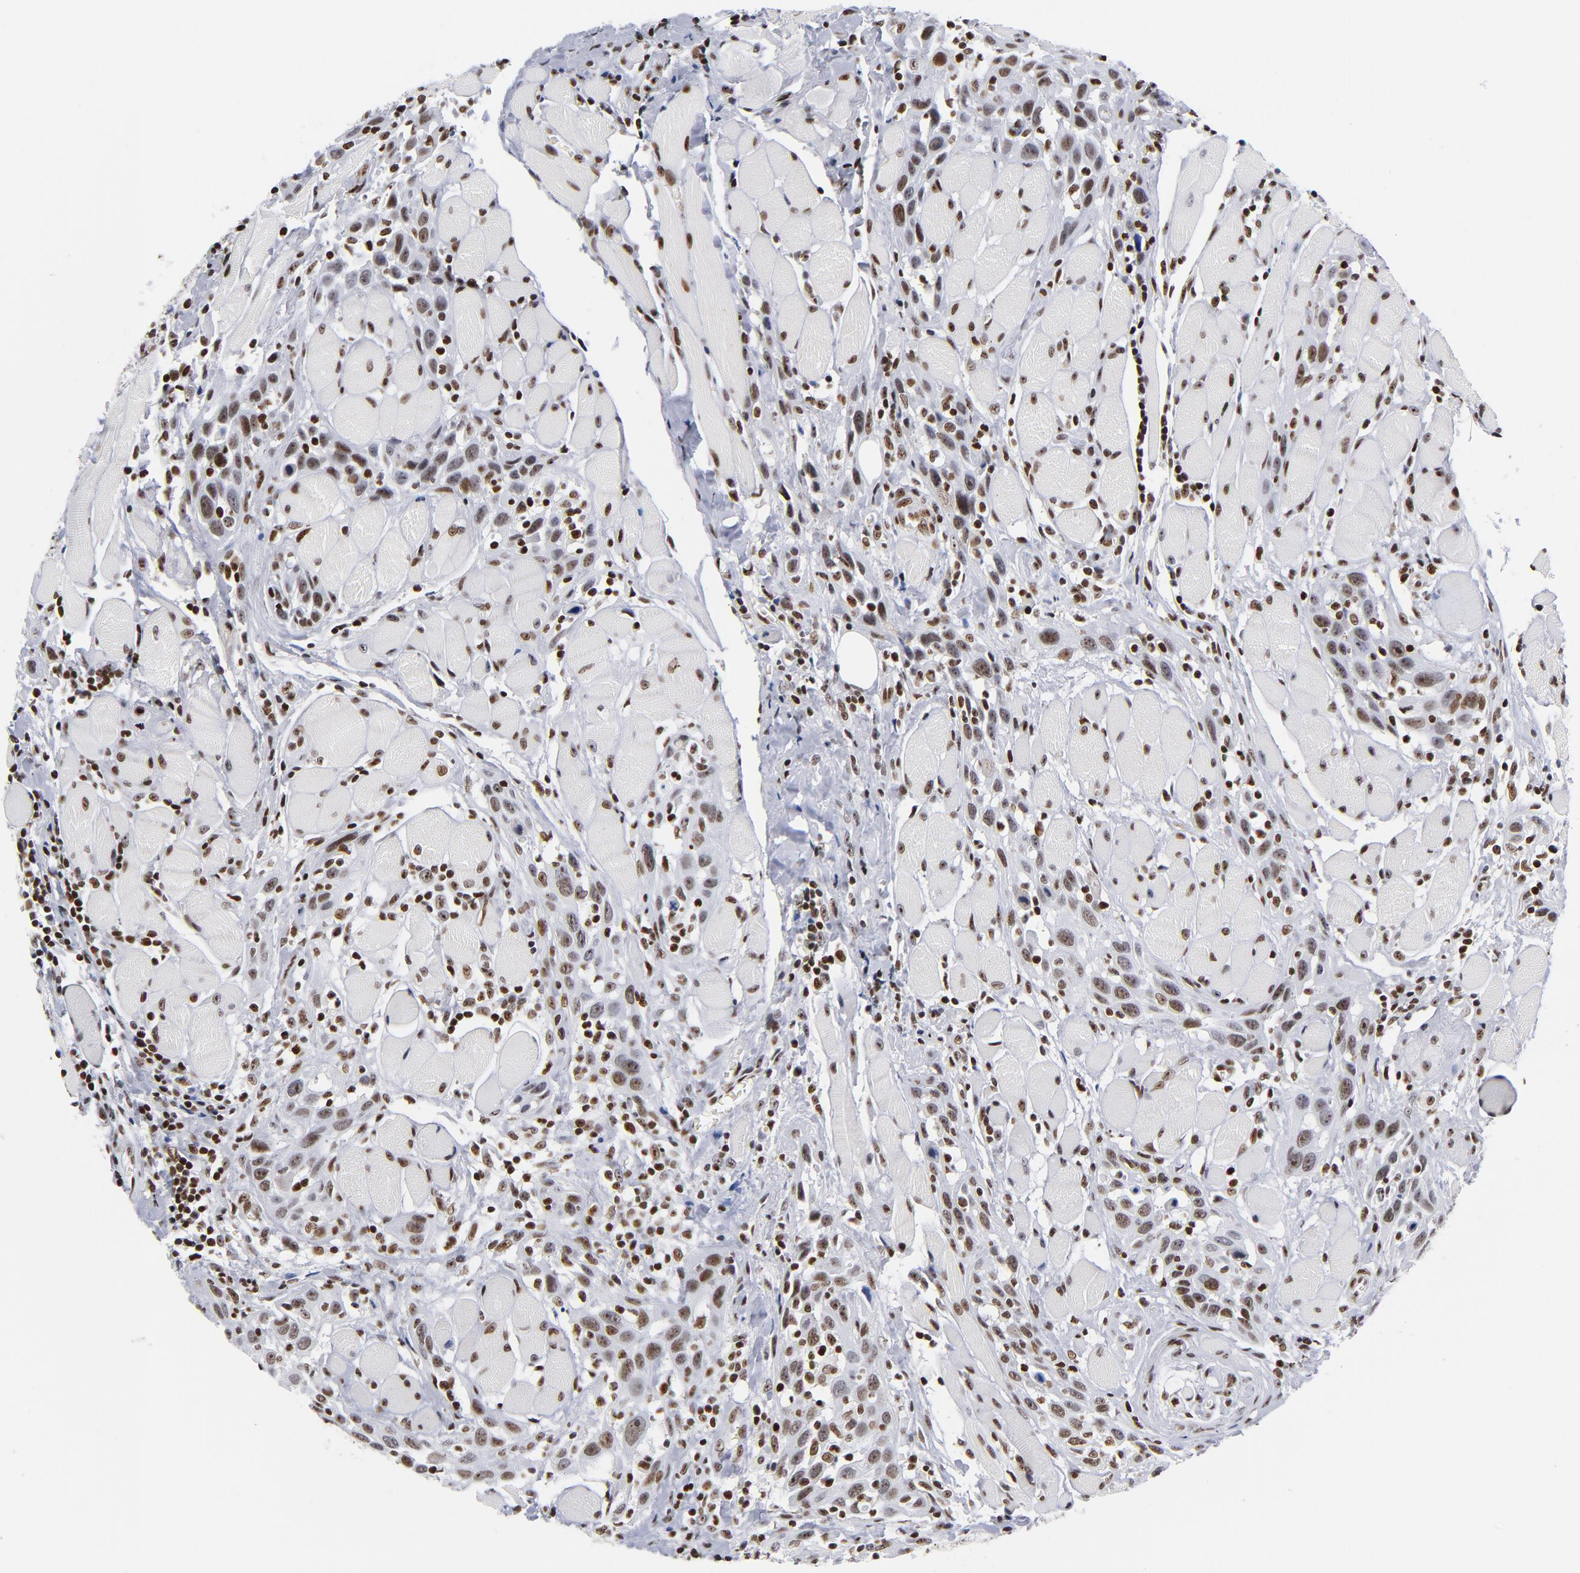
{"staining": {"intensity": "moderate", "quantity": ">75%", "location": "nuclear"}, "tissue": "head and neck cancer", "cell_type": "Tumor cells", "image_type": "cancer", "snomed": [{"axis": "morphology", "description": "Squamous cell carcinoma, NOS"}, {"axis": "topography", "description": "Oral tissue"}, {"axis": "topography", "description": "Head-Neck"}], "caption": "Squamous cell carcinoma (head and neck) stained with DAB (3,3'-diaminobenzidine) immunohistochemistry (IHC) displays medium levels of moderate nuclear expression in approximately >75% of tumor cells. The protein of interest is stained brown, and the nuclei are stained in blue (DAB IHC with brightfield microscopy, high magnification).", "gene": "TOP2B", "patient": {"sex": "female", "age": 50}}